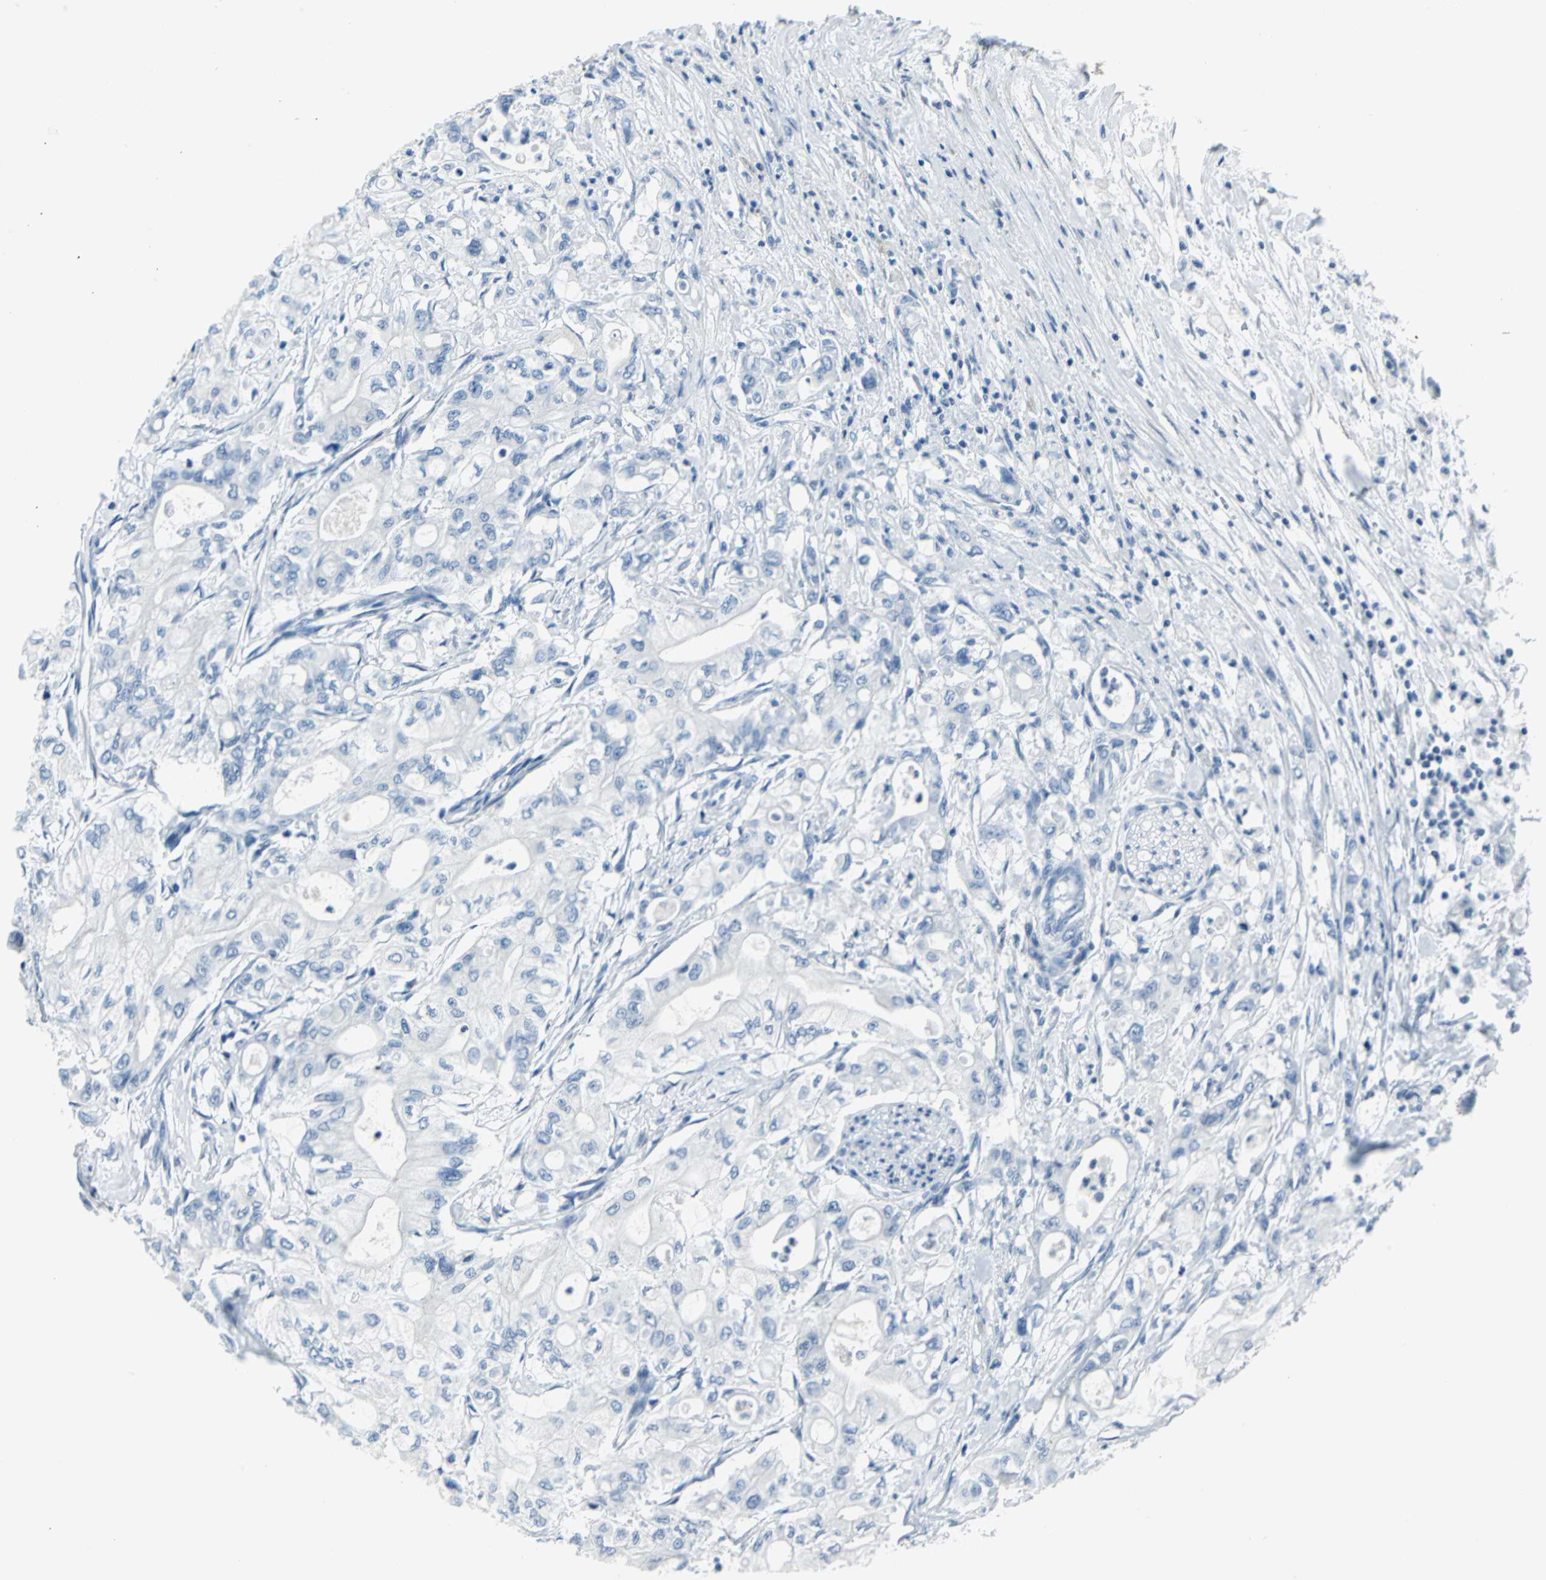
{"staining": {"intensity": "negative", "quantity": "none", "location": "none"}, "tissue": "pancreatic cancer", "cell_type": "Tumor cells", "image_type": "cancer", "snomed": [{"axis": "morphology", "description": "Adenocarcinoma, NOS"}, {"axis": "topography", "description": "Pancreas"}], "caption": "Immunohistochemistry histopathology image of adenocarcinoma (pancreatic) stained for a protein (brown), which exhibits no expression in tumor cells. (DAB immunohistochemistry (IHC), high magnification).", "gene": "CYB5A", "patient": {"sex": "male", "age": 79}}